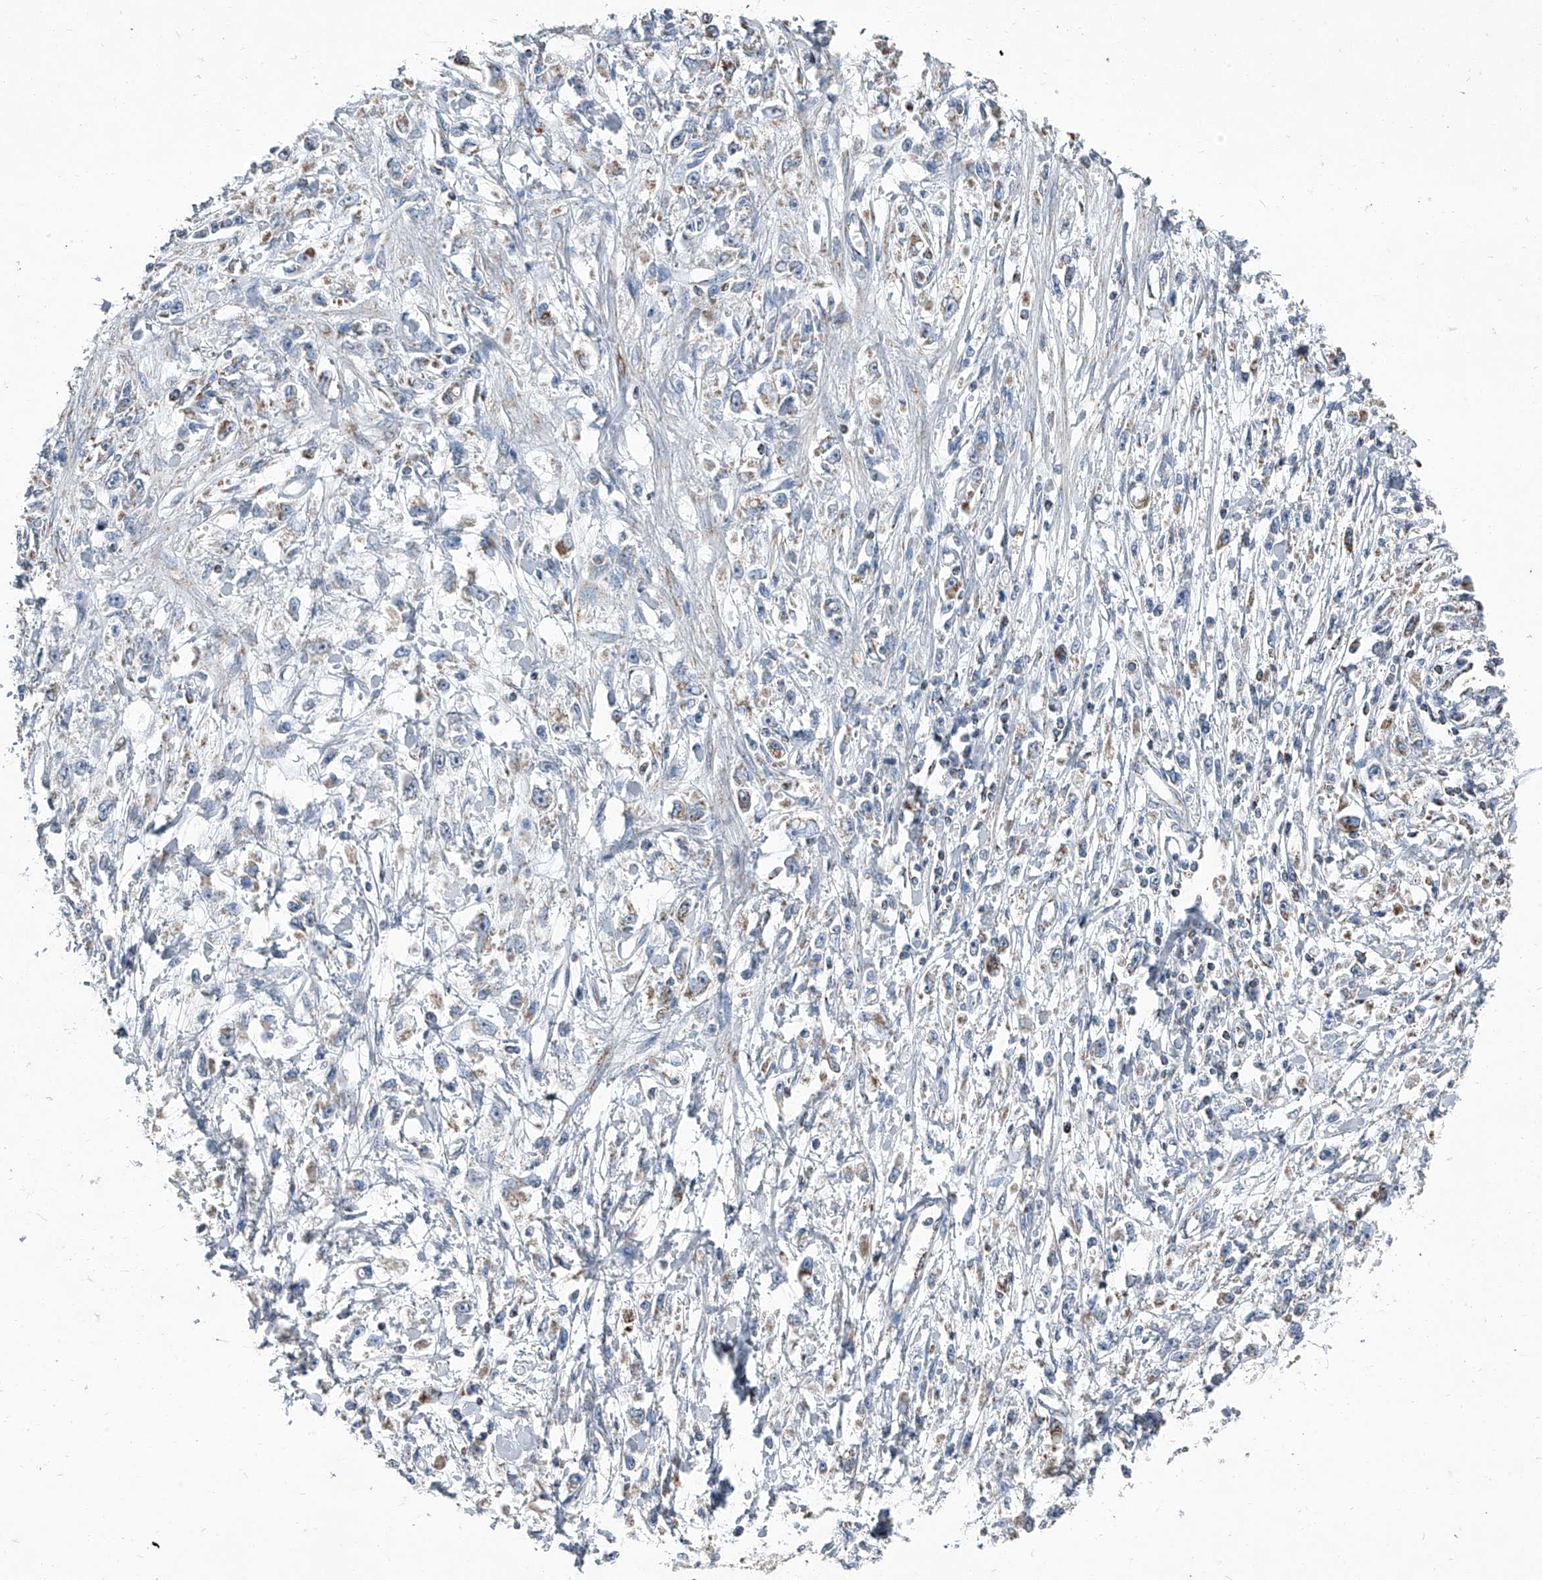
{"staining": {"intensity": "weak", "quantity": "<25%", "location": "cytoplasmic/membranous"}, "tissue": "stomach cancer", "cell_type": "Tumor cells", "image_type": "cancer", "snomed": [{"axis": "morphology", "description": "Adenocarcinoma, NOS"}, {"axis": "topography", "description": "Stomach"}], "caption": "IHC of stomach adenocarcinoma shows no expression in tumor cells.", "gene": "CHRNA7", "patient": {"sex": "female", "age": 59}}